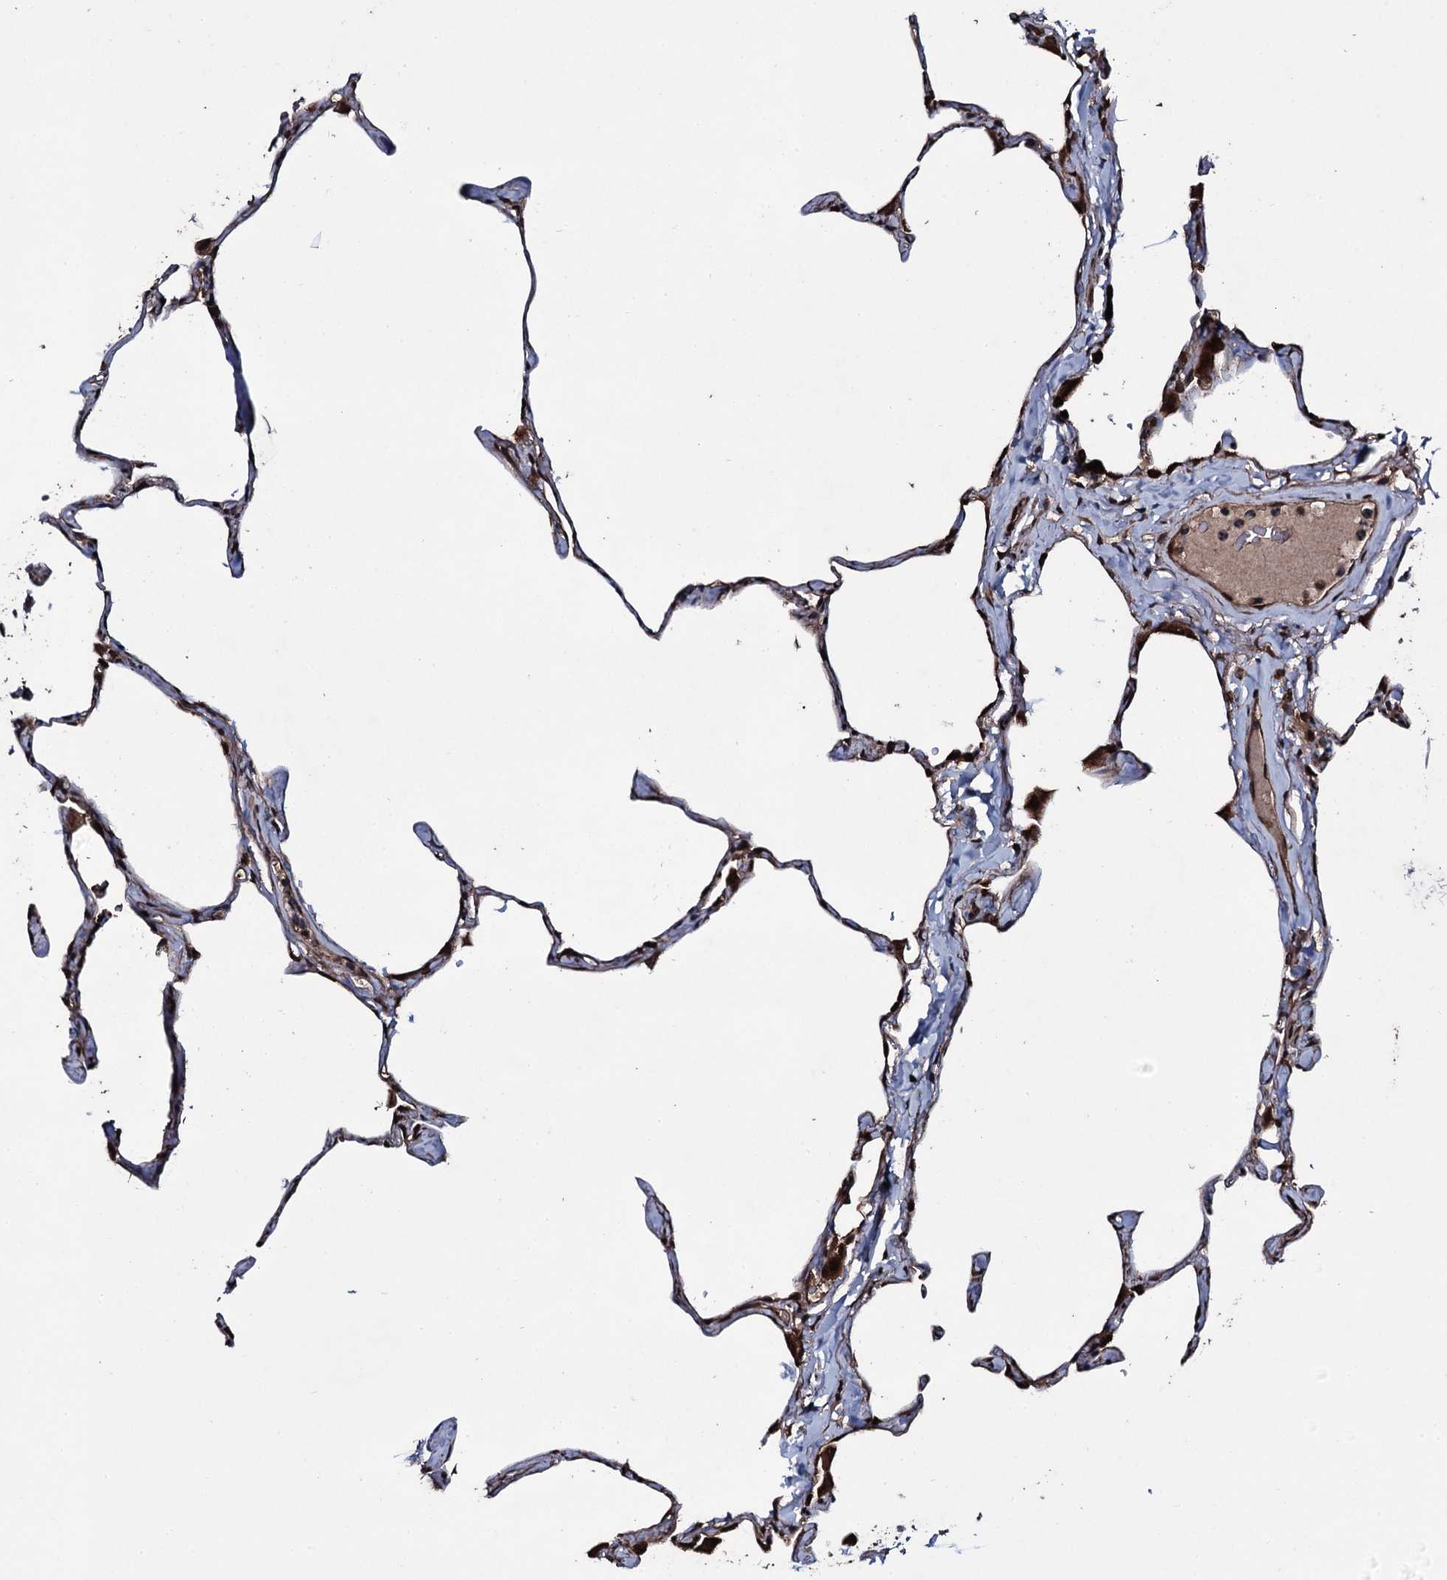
{"staining": {"intensity": "weak", "quantity": "25%-75%", "location": "cytoplasmic/membranous"}, "tissue": "lung", "cell_type": "Alveolar cells", "image_type": "normal", "snomed": [{"axis": "morphology", "description": "Normal tissue, NOS"}, {"axis": "topography", "description": "Lung"}], "caption": "This image exhibits unremarkable lung stained with IHC to label a protein in brown. The cytoplasmic/membranous of alveolar cells show weak positivity for the protein. Nuclei are counter-stained blue.", "gene": "MRPS31", "patient": {"sex": "male", "age": 65}}